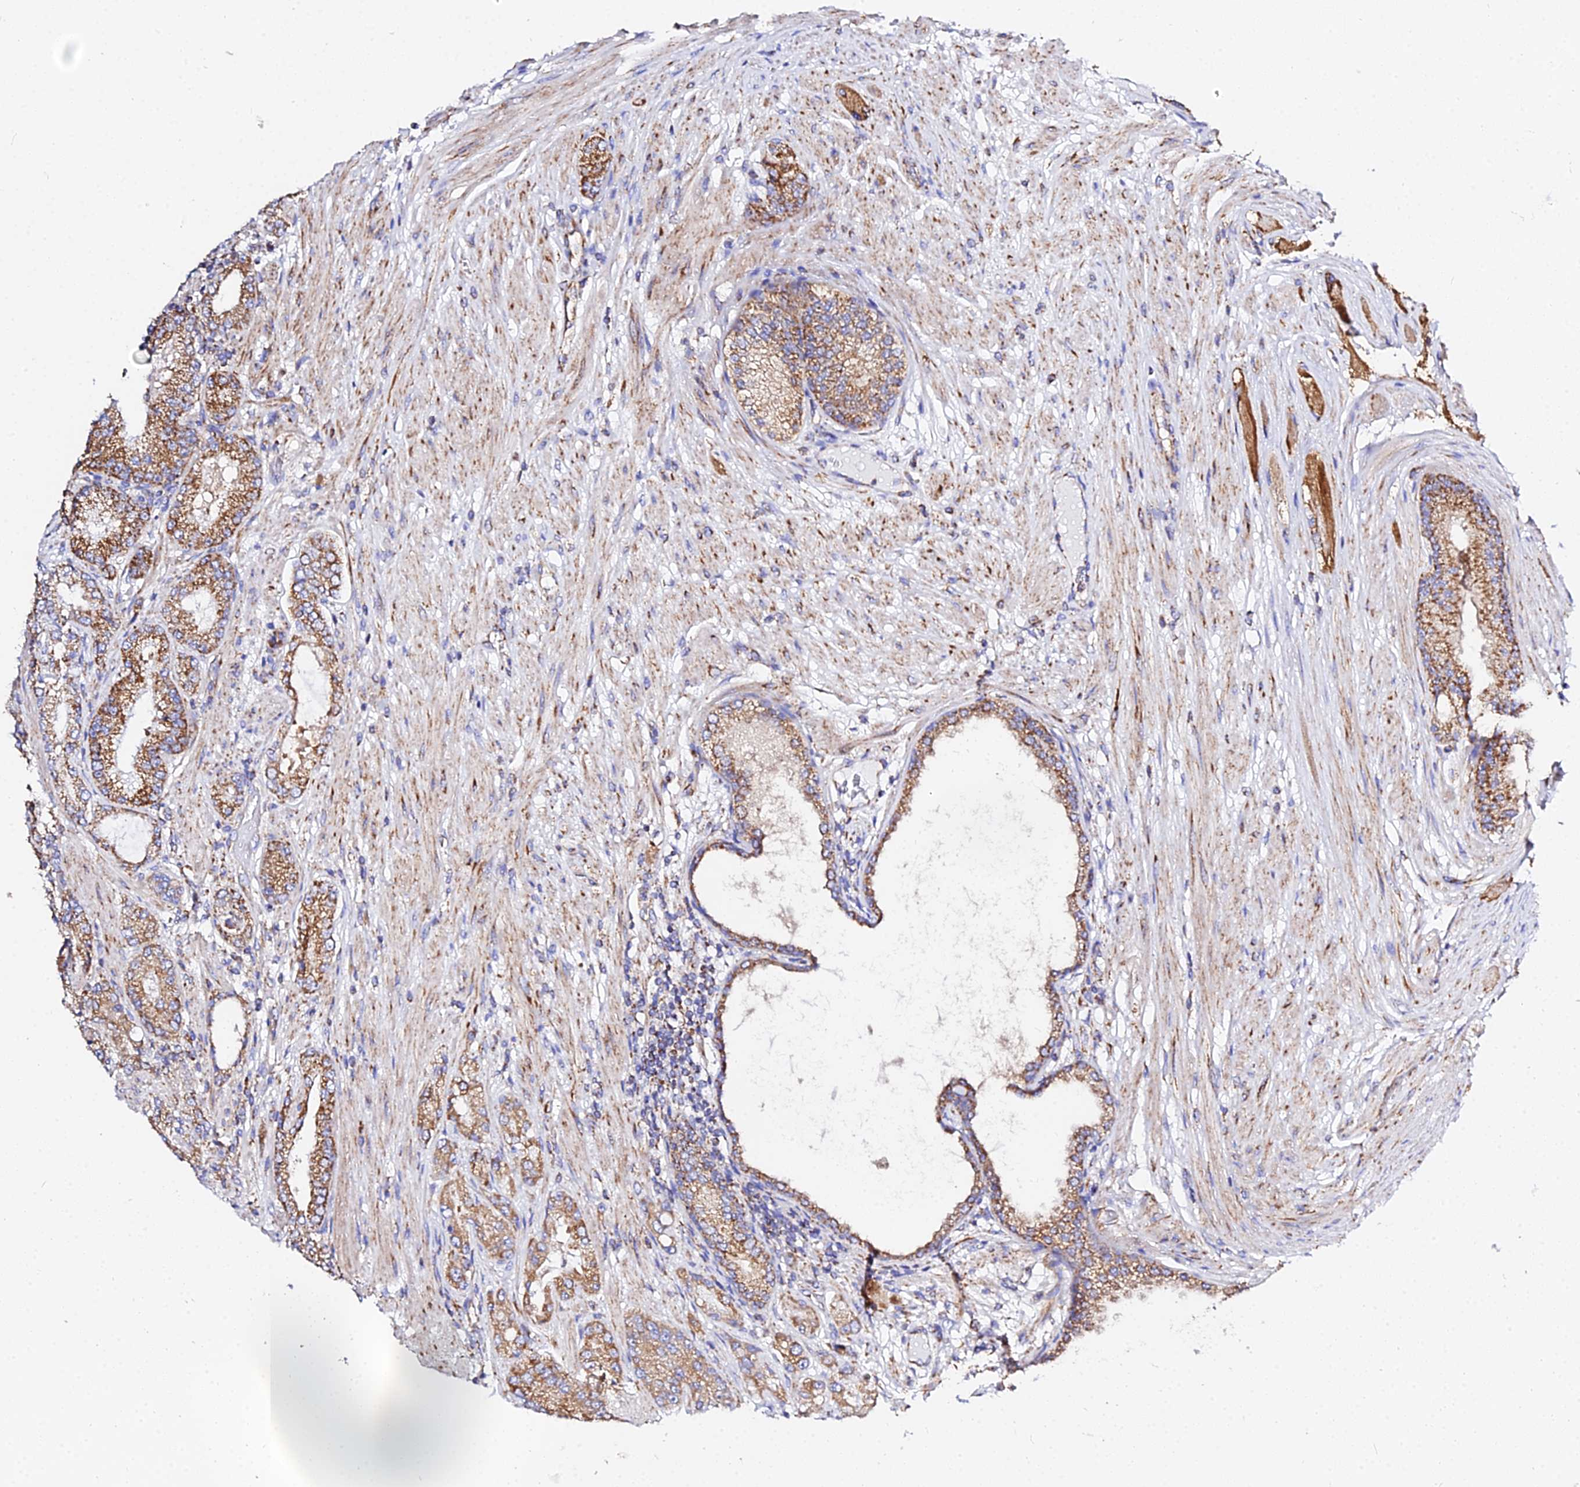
{"staining": {"intensity": "strong", "quantity": ">75%", "location": "cytoplasmic/membranous"}, "tissue": "prostate cancer", "cell_type": "Tumor cells", "image_type": "cancer", "snomed": [{"axis": "morphology", "description": "Adenocarcinoma, High grade"}, {"axis": "topography", "description": "Prostate"}], "caption": "Tumor cells exhibit high levels of strong cytoplasmic/membranous staining in about >75% of cells in prostate cancer.", "gene": "ZNF573", "patient": {"sex": "male", "age": 71}}